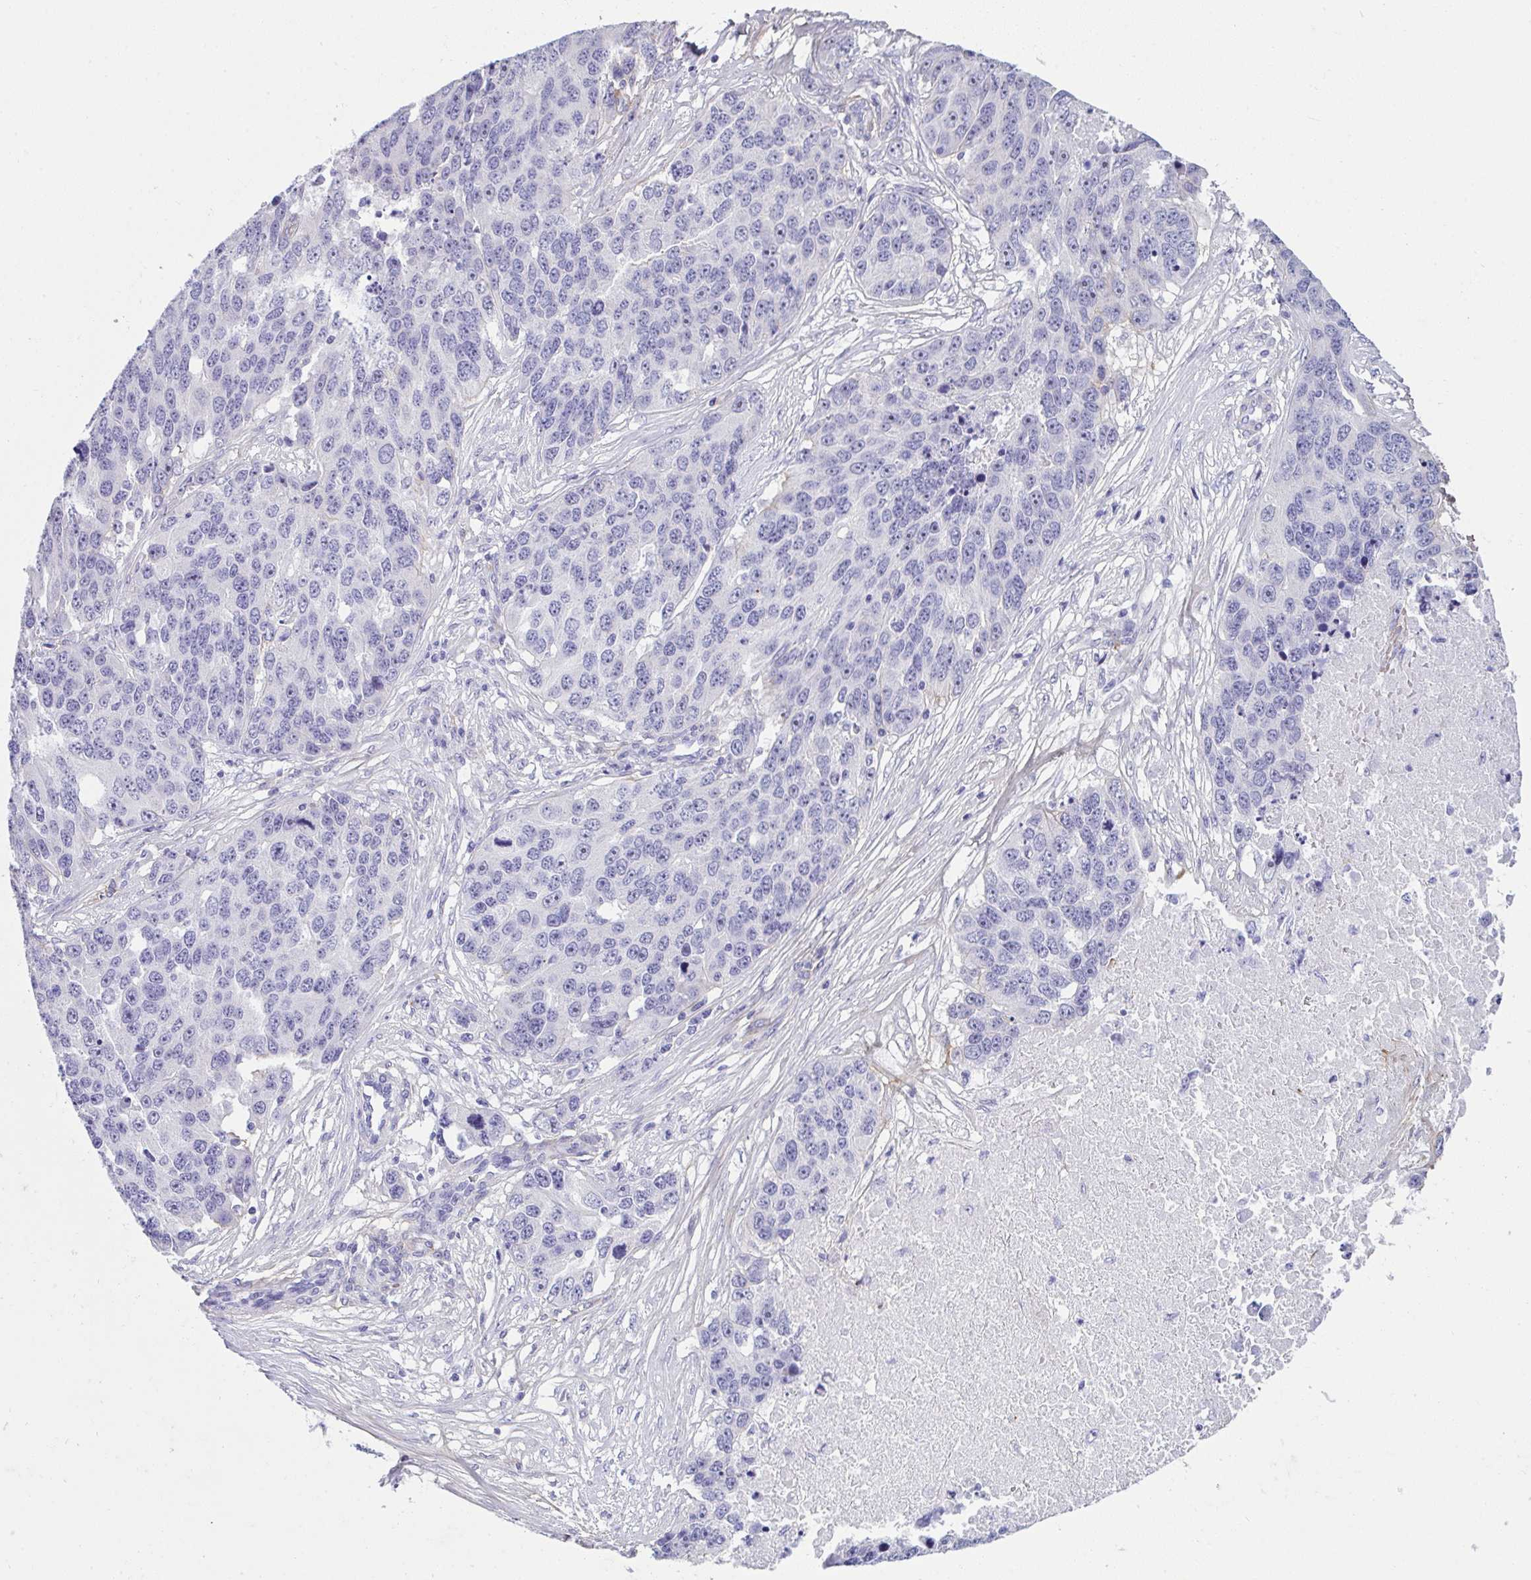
{"staining": {"intensity": "negative", "quantity": "none", "location": "none"}, "tissue": "ovarian cancer", "cell_type": "Tumor cells", "image_type": "cancer", "snomed": [{"axis": "morphology", "description": "Cystadenocarcinoma, serous, NOS"}, {"axis": "topography", "description": "Ovary"}], "caption": "IHC of ovarian serous cystadenocarcinoma shows no staining in tumor cells. (DAB (3,3'-diaminobenzidine) IHC with hematoxylin counter stain).", "gene": "LHFPL6", "patient": {"sex": "female", "age": 76}}